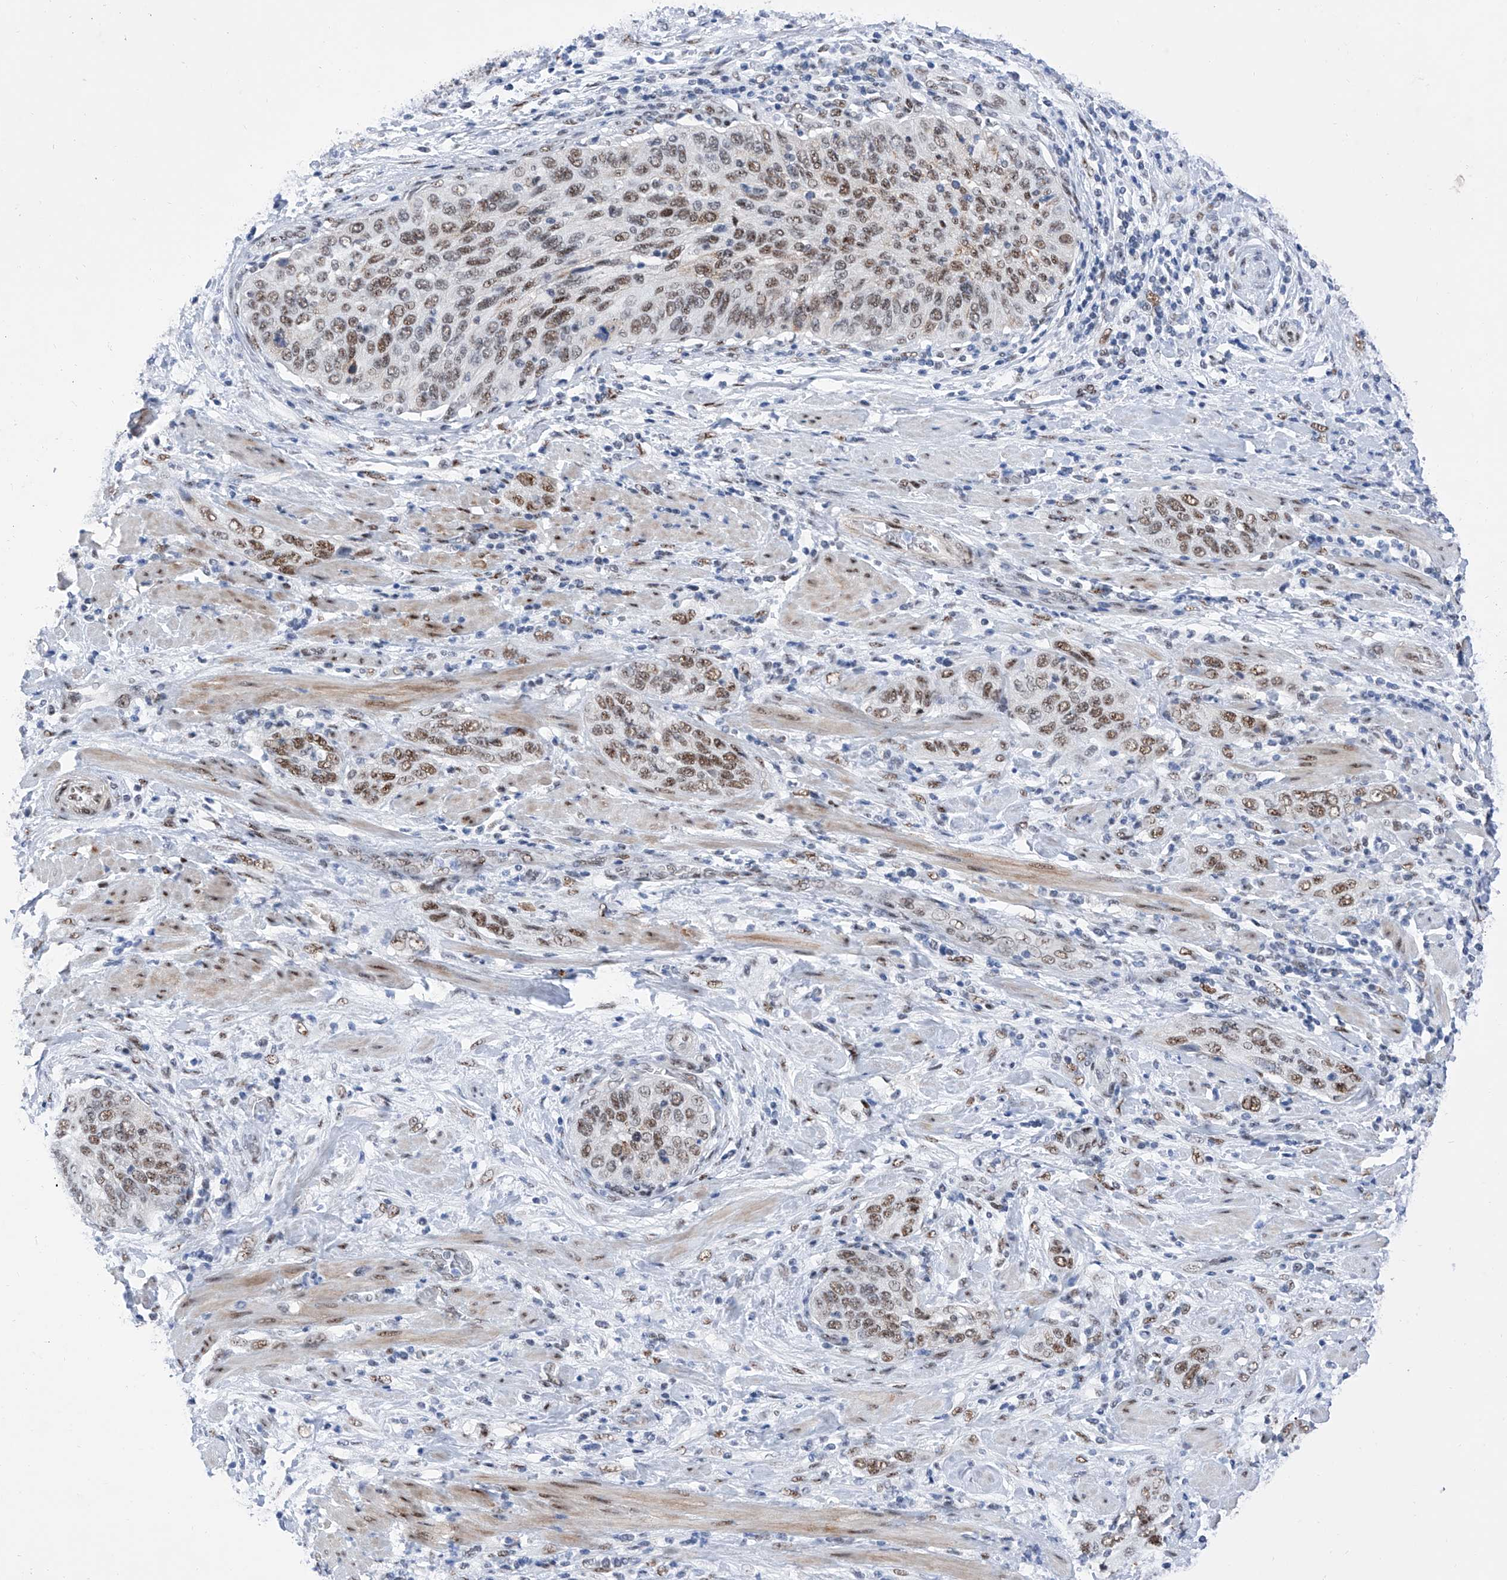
{"staining": {"intensity": "moderate", "quantity": ">75%", "location": "nuclear"}, "tissue": "cervical cancer", "cell_type": "Tumor cells", "image_type": "cancer", "snomed": [{"axis": "morphology", "description": "Squamous cell carcinoma, NOS"}, {"axis": "topography", "description": "Cervix"}], "caption": "Immunohistochemistry (IHC) photomicrograph of neoplastic tissue: human cervical cancer (squamous cell carcinoma) stained using IHC reveals medium levels of moderate protein expression localized specifically in the nuclear of tumor cells, appearing as a nuclear brown color.", "gene": "ATN1", "patient": {"sex": "female", "age": 60}}